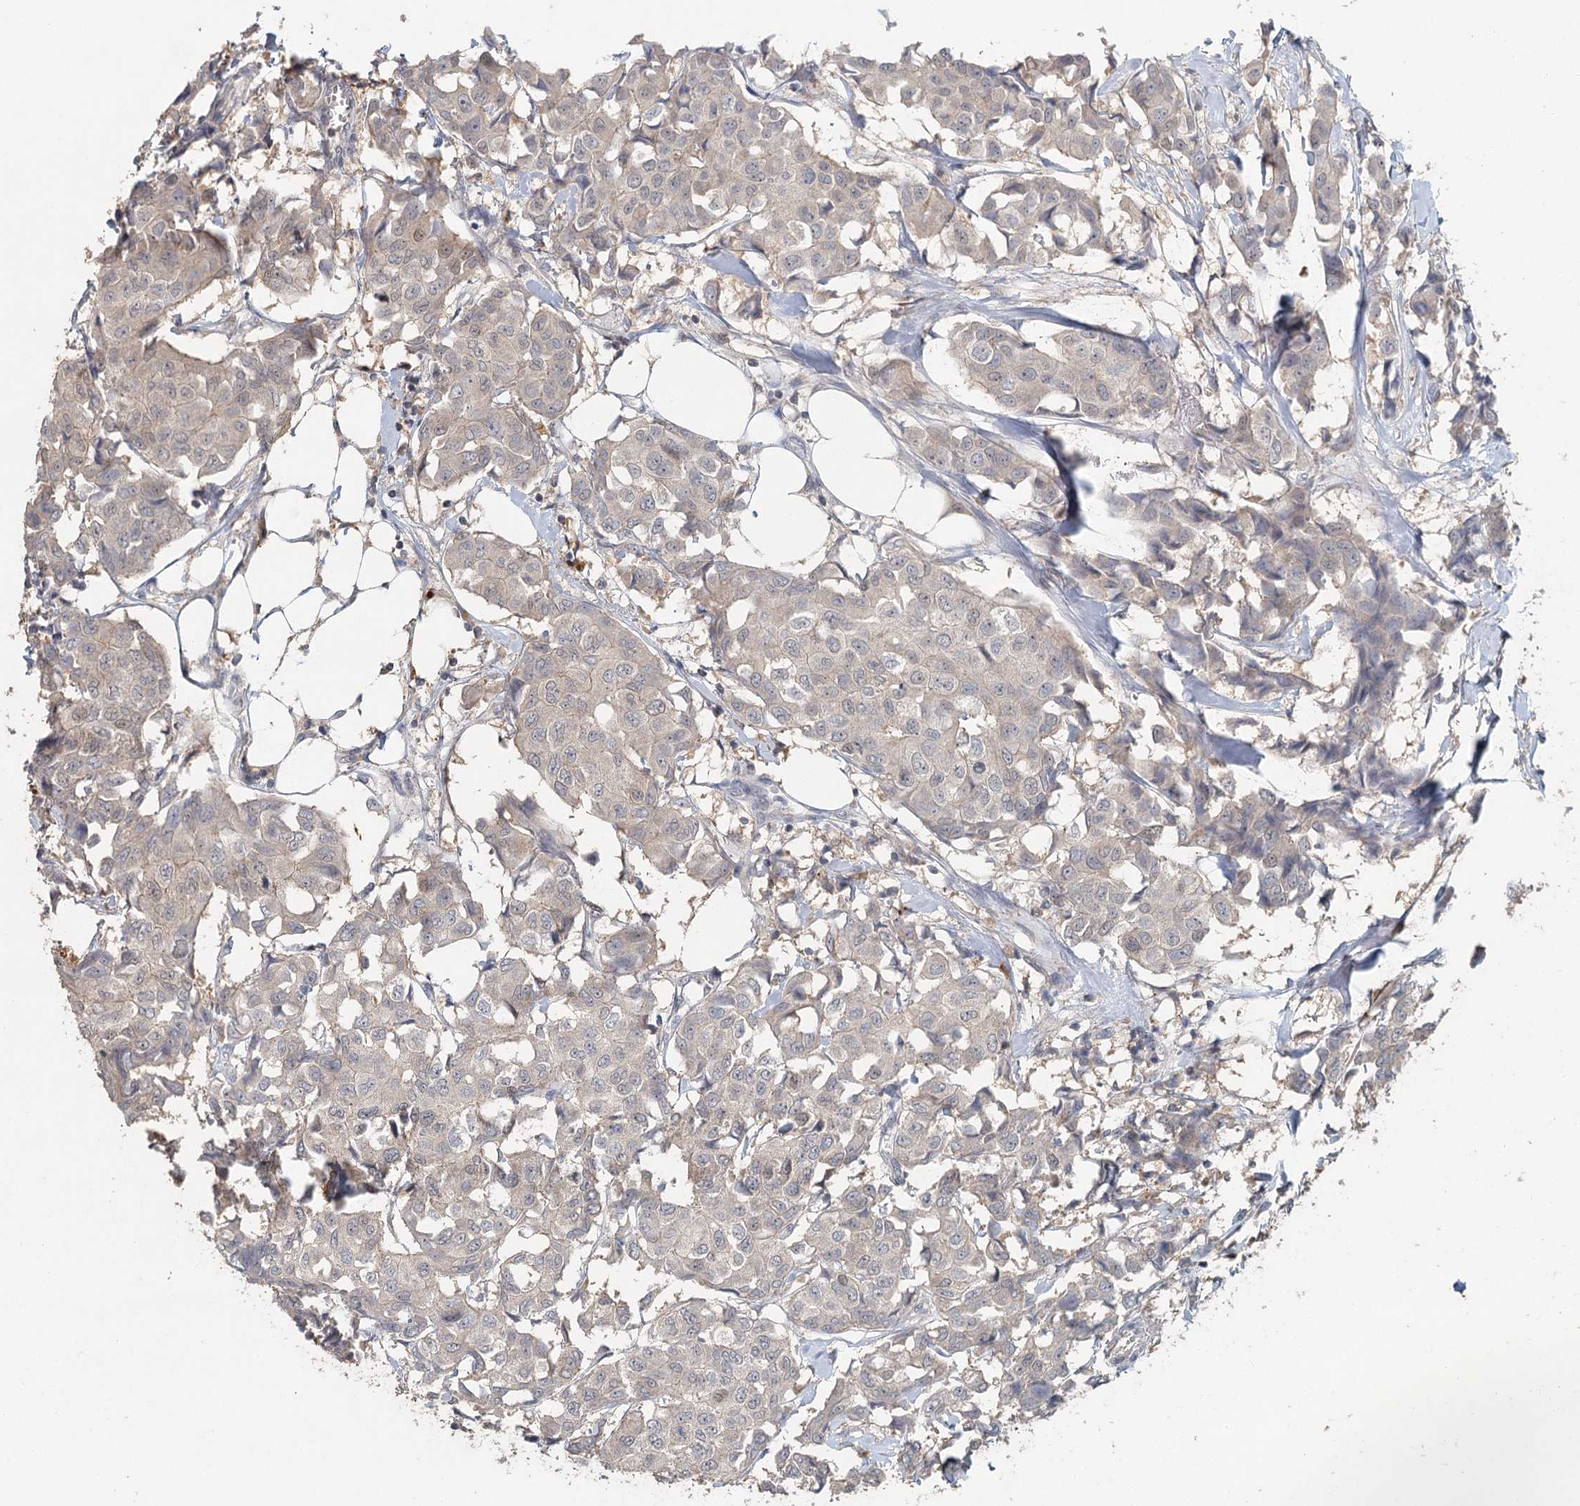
{"staining": {"intensity": "negative", "quantity": "none", "location": "none"}, "tissue": "breast cancer", "cell_type": "Tumor cells", "image_type": "cancer", "snomed": [{"axis": "morphology", "description": "Duct carcinoma"}, {"axis": "topography", "description": "Breast"}], "caption": "Breast cancer stained for a protein using IHC reveals no expression tumor cells.", "gene": "ADK", "patient": {"sex": "female", "age": 80}}